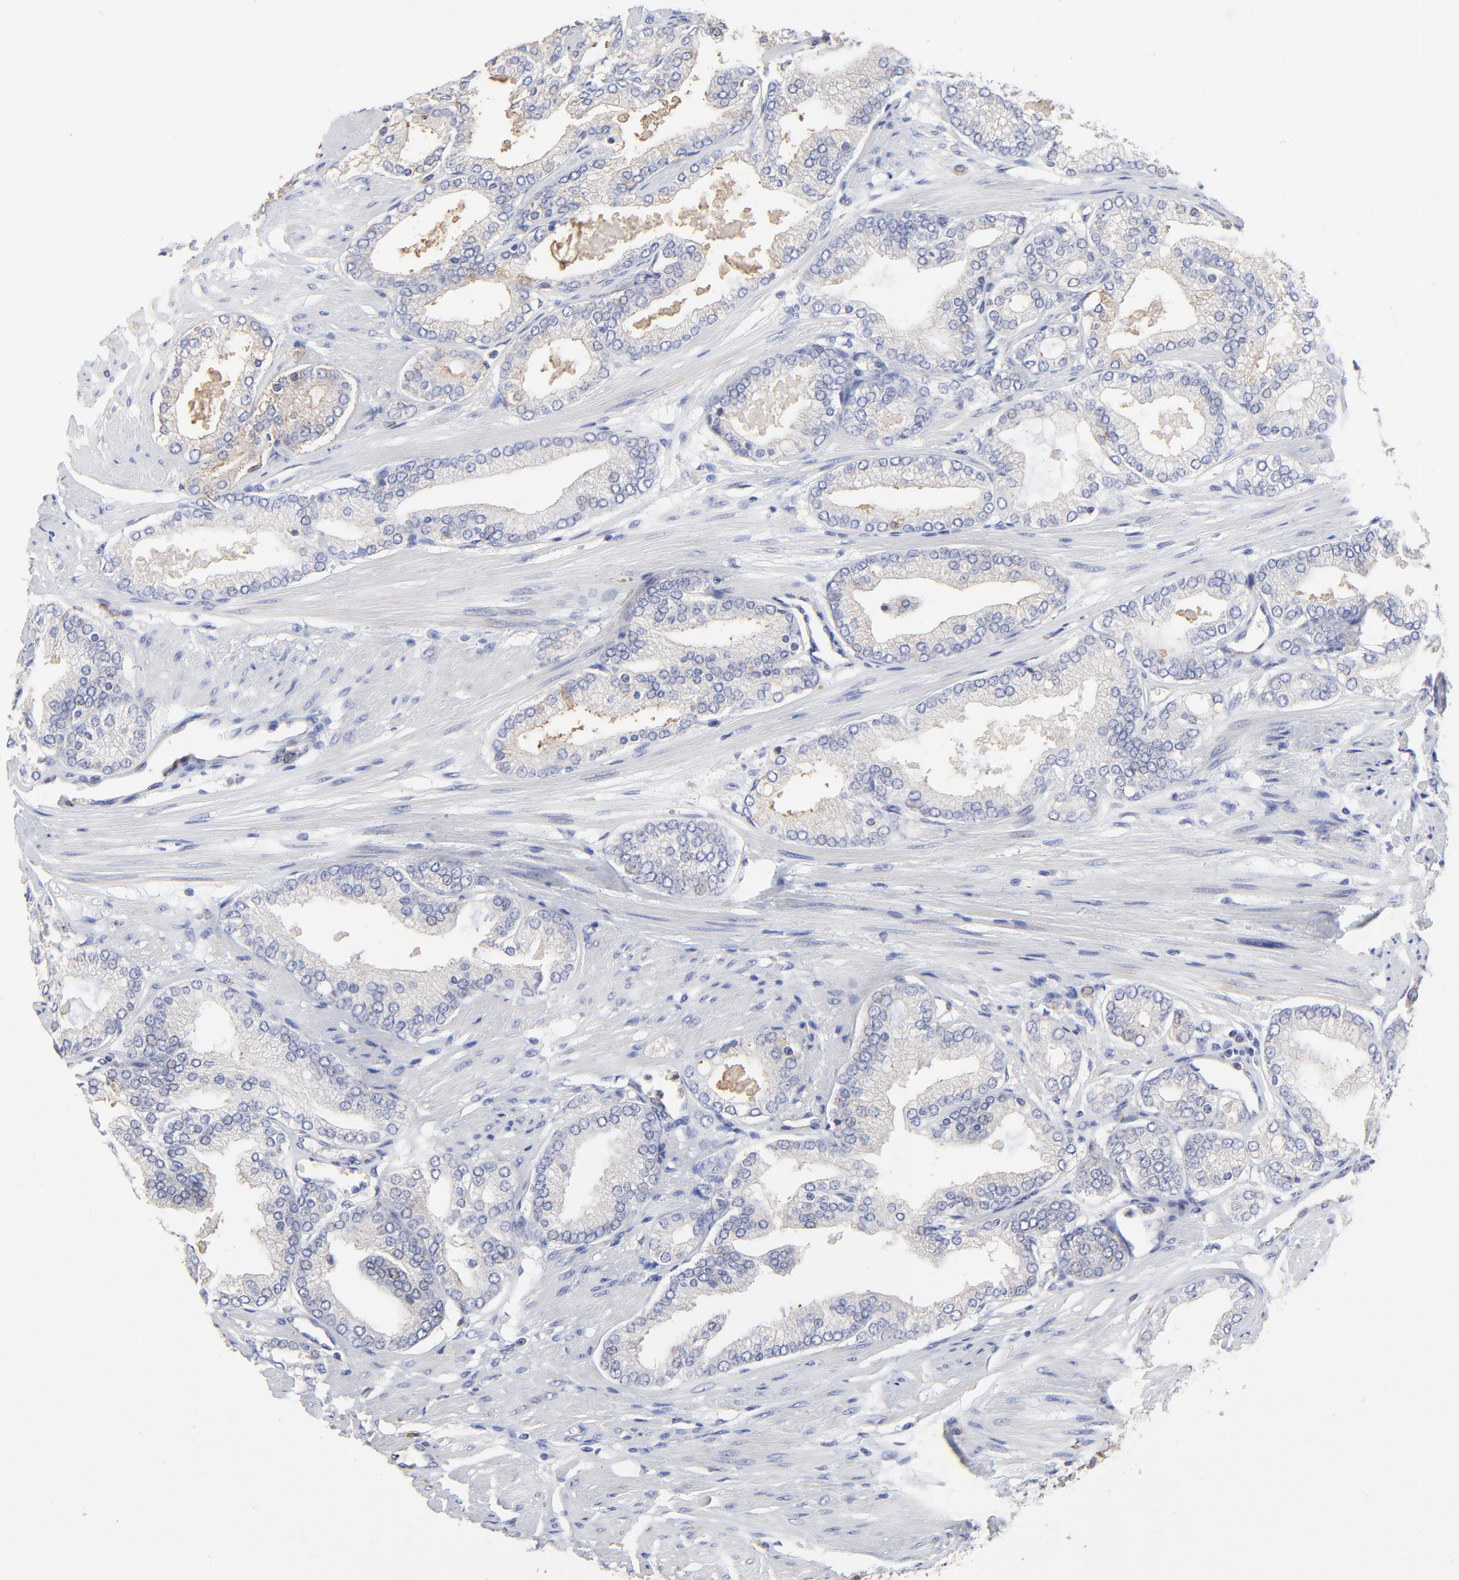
{"staining": {"intensity": "negative", "quantity": "none", "location": "none"}, "tissue": "prostate cancer", "cell_type": "Tumor cells", "image_type": "cancer", "snomed": [{"axis": "morphology", "description": "Adenocarcinoma, High grade"}, {"axis": "topography", "description": "Prostate"}], "caption": "IHC photomicrograph of prostate cancer stained for a protein (brown), which reveals no staining in tumor cells.", "gene": "SULF2", "patient": {"sex": "male", "age": 61}}